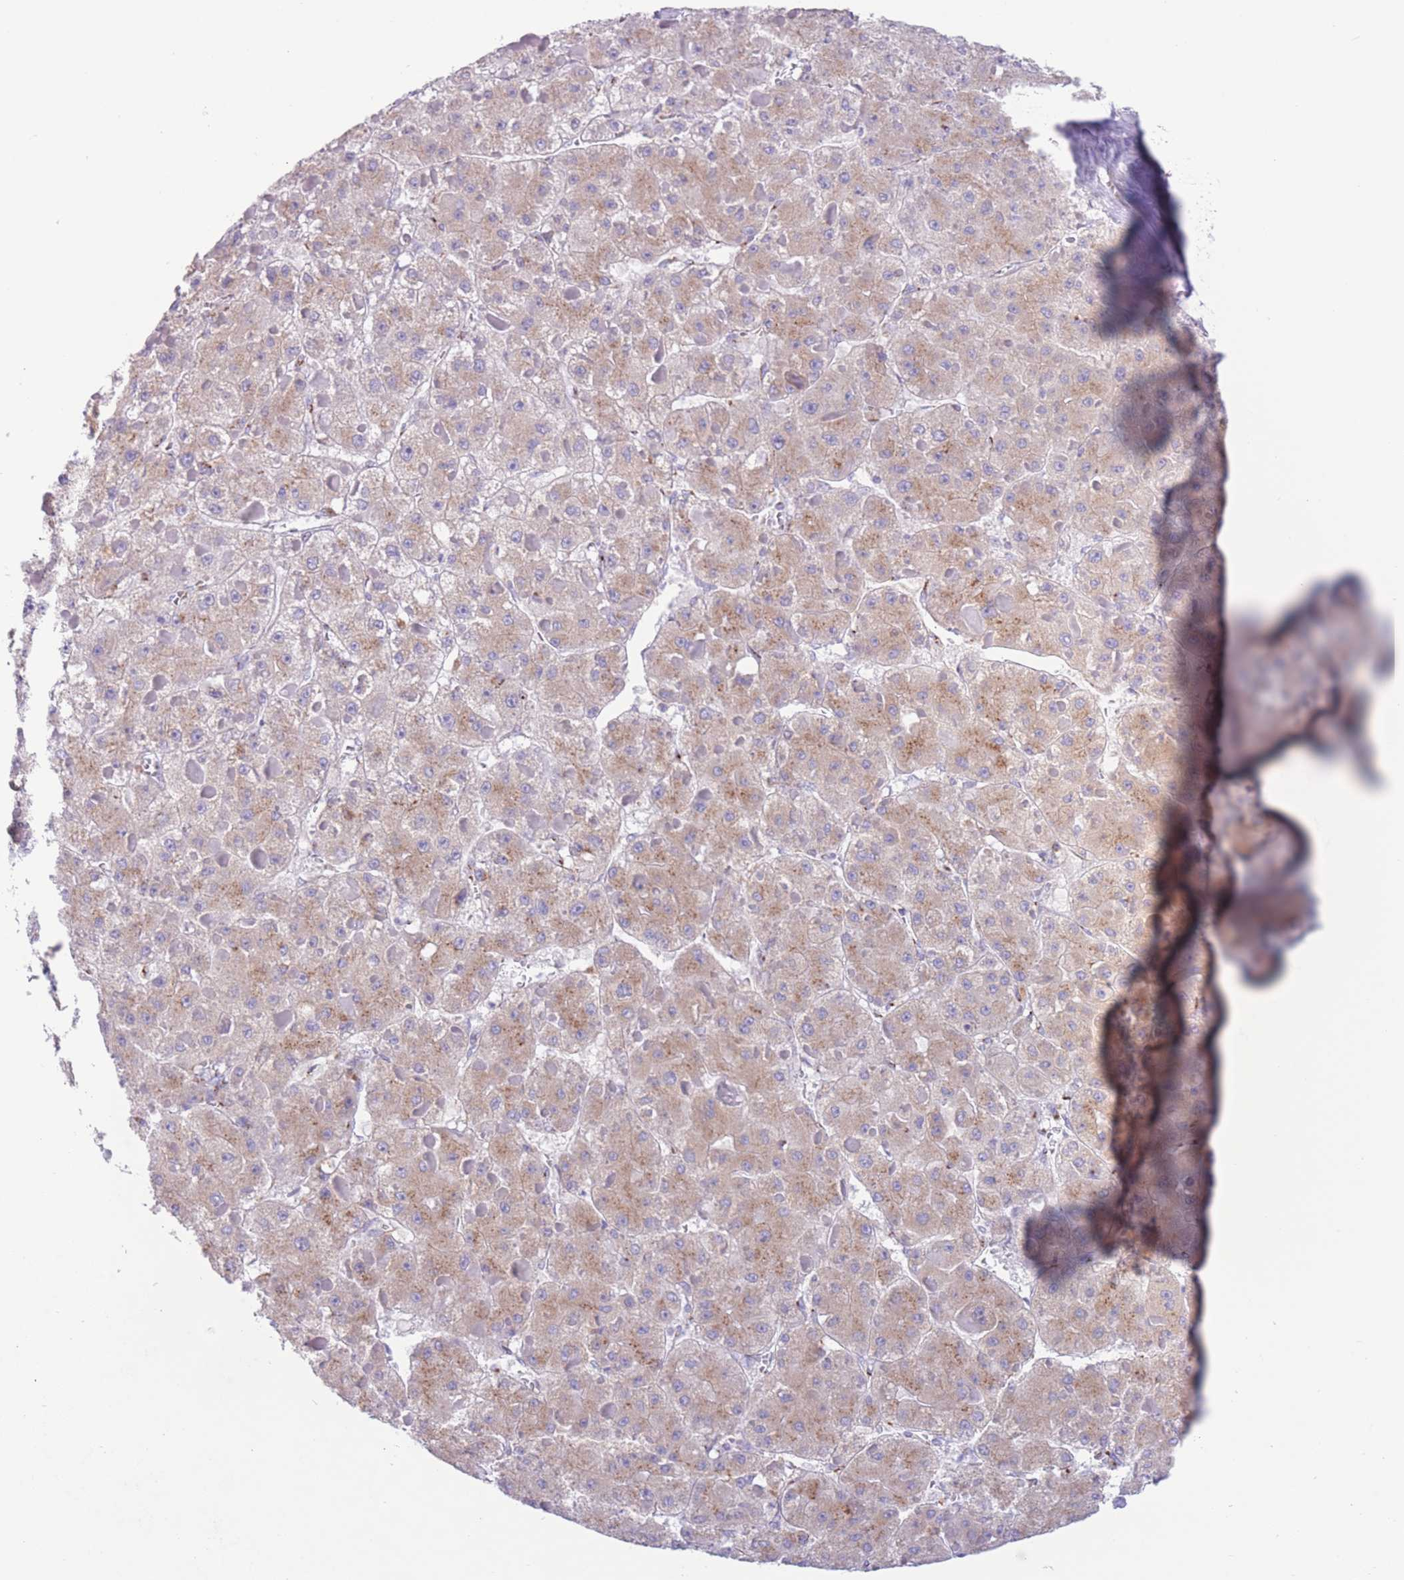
{"staining": {"intensity": "weak", "quantity": "25%-75%", "location": "cytoplasmic/membranous"}, "tissue": "liver cancer", "cell_type": "Tumor cells", "image_type": "cancer", "snomed": [{"axis": "morphology", "description": "Carcinoma, Hepatocellular, NOS"}, {"axis": "topography", "description": "Liver"}], "caption": "High-power microscopy captured an immunohistochemistry (IHC) image of liver cancer (hepatocellular carcinoma), revealing weak cytoplasmic/membranous positivity in about 25%-75% of tumor cells.", "gene": "MPND", "patient": {"sex": "female", "age": 73}}